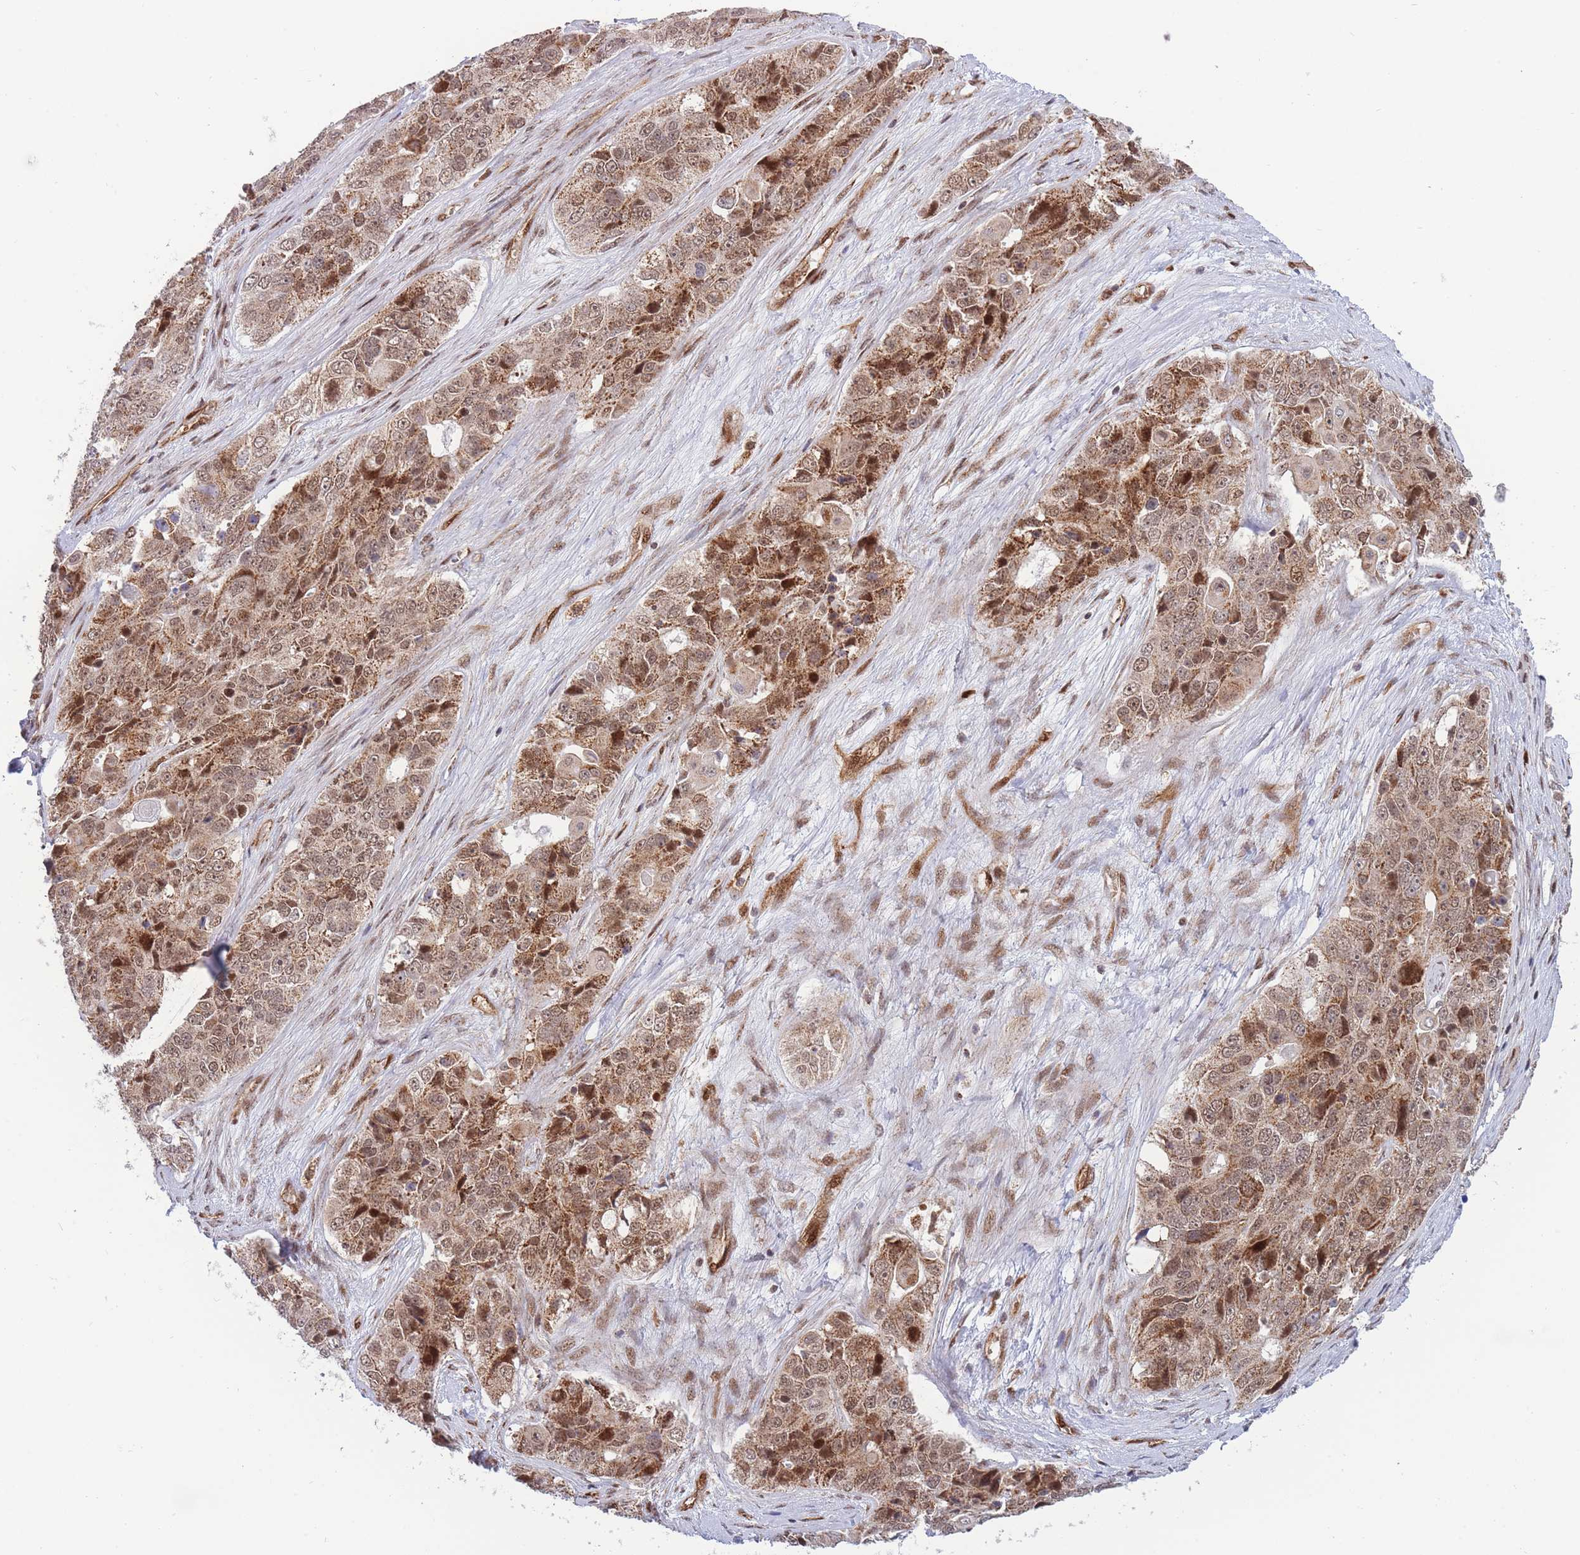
{"staining": {"intensity": "moderate", "quantity": ">75%", "location": "cytoplasmic/membranous,nuclear"}, "tissue": "ovarian cancer", "cell_type": "Tumor cells", "image_type": "cancer", "snomed": [{"axis": "morphology", "description": "Carcinoma, endometroid"}, {"axis": "topography", "description": "Ovary"}], "caption": "Immunohistochemistry micrograph of neoplastic tissue: ovarian cancer stained using IHC exhibits medium levels of moderate protein expression localized specifically in the cytoplasmic/membranous and nuclear of tumor cells, appearing as a cytoplasmic/membranous and nuclear brown color.", "gene": "BOD1L1", "patient": {"sex": "female", "age": 51}}